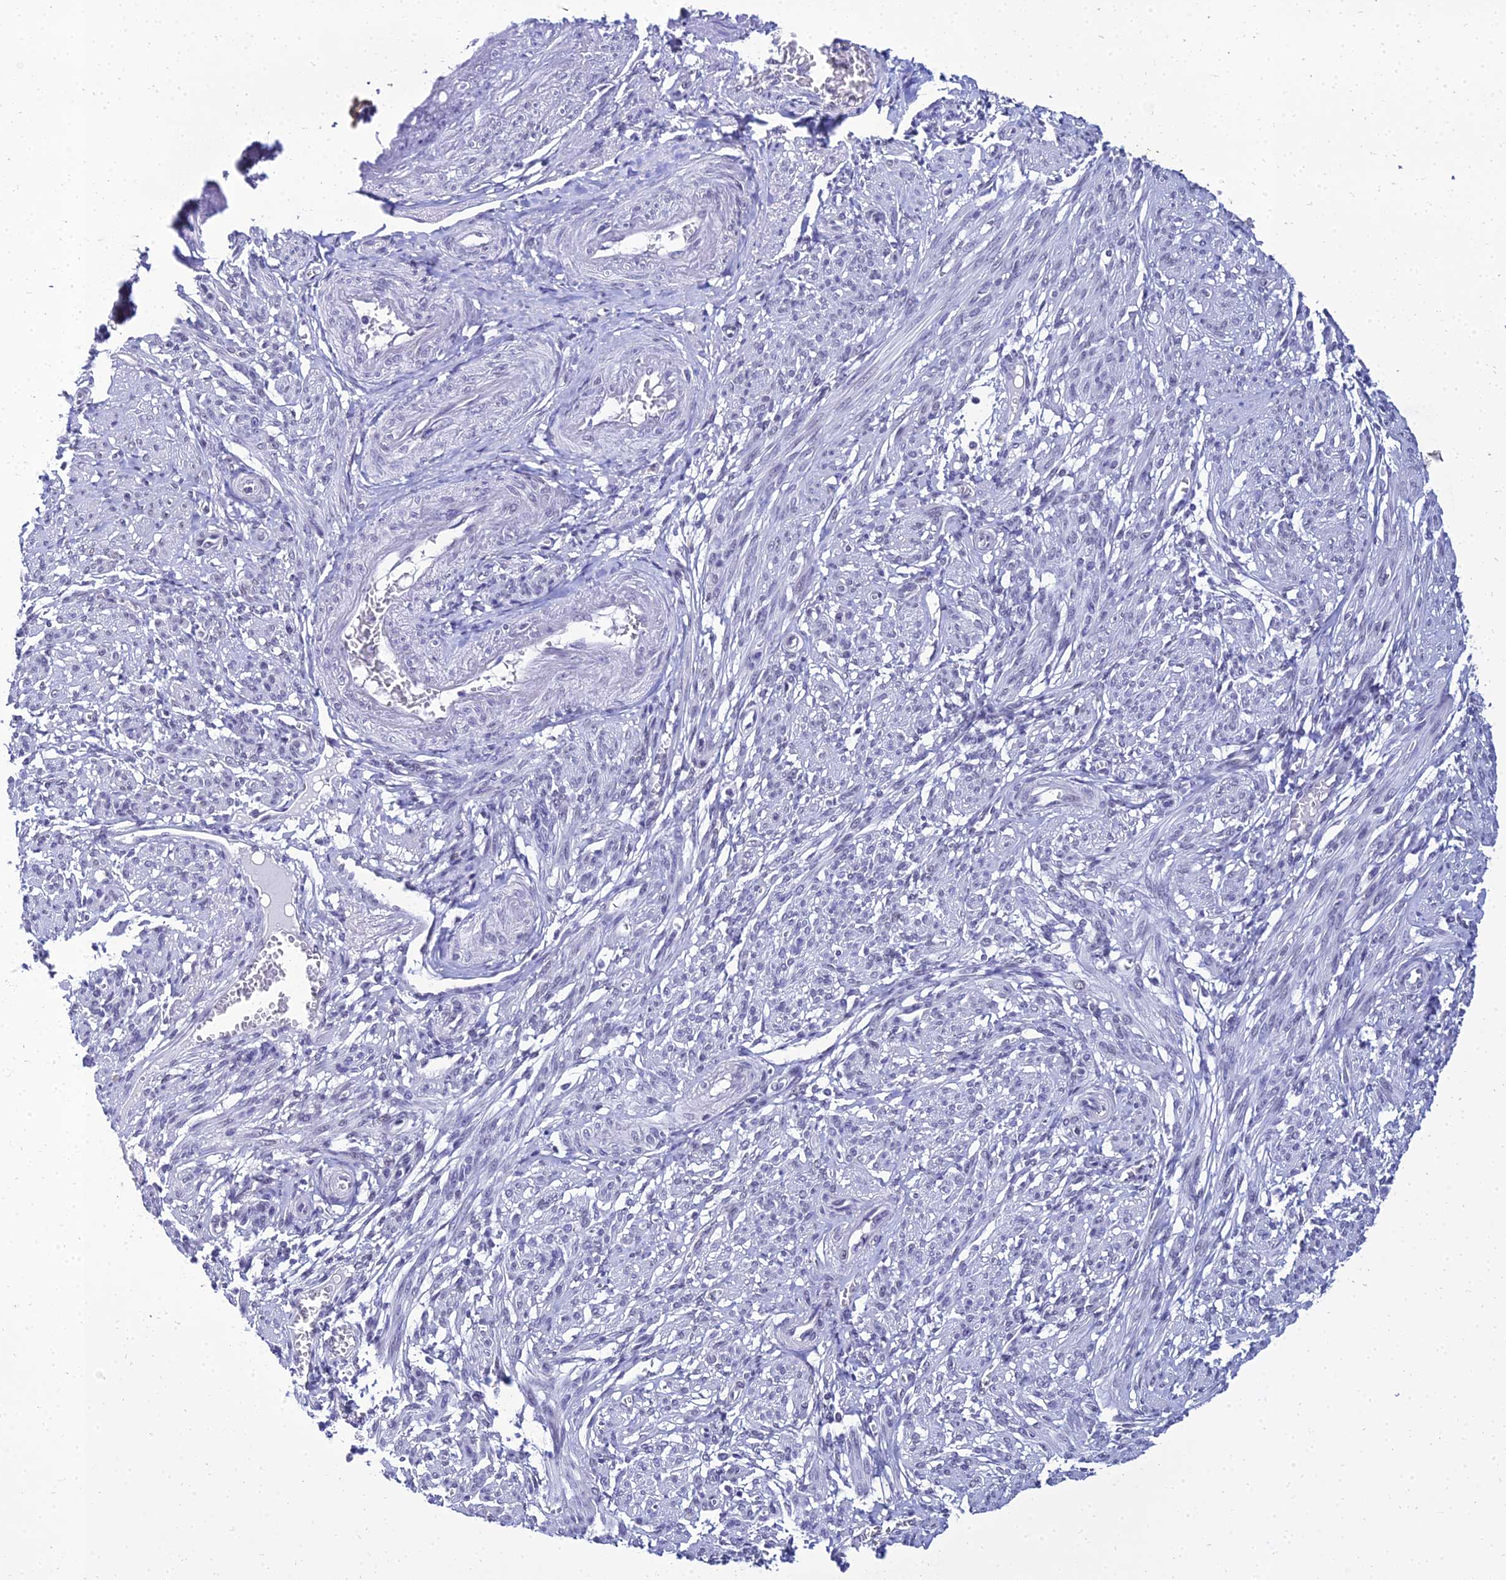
{"staining": {"intensity": "negative", "quantity": "none", "location": "none"}, "tissue": "smooth muscle", "cell_type": "Smooth muscle cells", "image_type": "normal", "snomed": [{"axis": "morphology", "description": "Normal tissue, NOS"}, {"axis": "topography", "description": "Smooth muscle"}], "caption": "Smooth muscle was stained to show a protein in brown. There is no significant staining in smooth muscle cells.", "gene": "PPP4R2", "patient": {"sex": "female", "age": 39}}